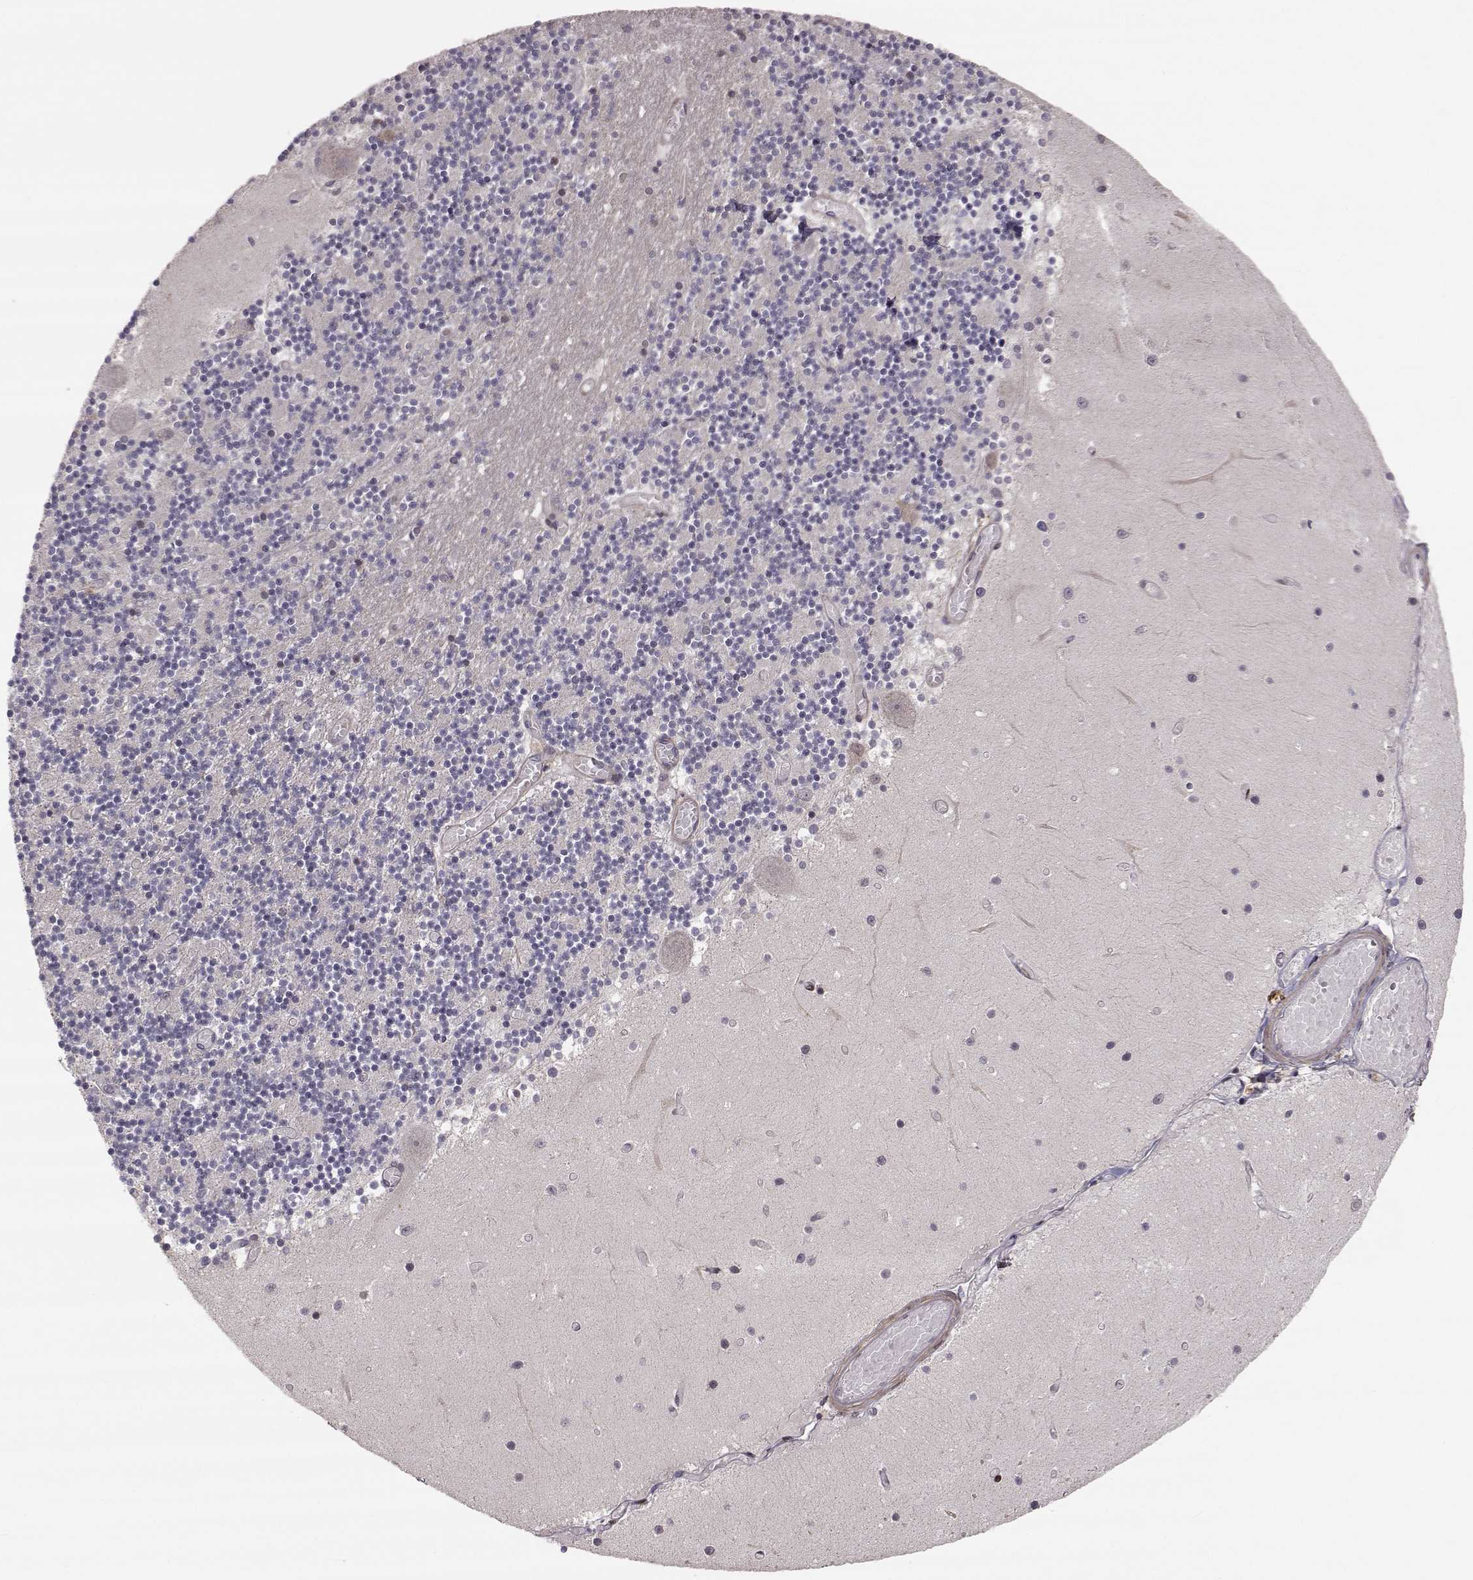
{"staining": {"intensity": "weak", "quantity": "<25%", "location": "cytoplasmic/membranous"}, "tissue": "cerebellum", "cell_type": "Cells in granular layer", "image_type": "normal", "snomed": [{"axis": "morphology", "description": "Normal tissue, NOS"}, {"axis": "topography", "description": "Cerebellum"}], "caption": "High power microscopy image of an immunohistochemistry (IHC) micrograph of unremarkable cerebellum, revealing no significant positivity in cells in granular layer.", "gene": "PLEKHG3", "patient": {"sex": "female", "age": 28}}